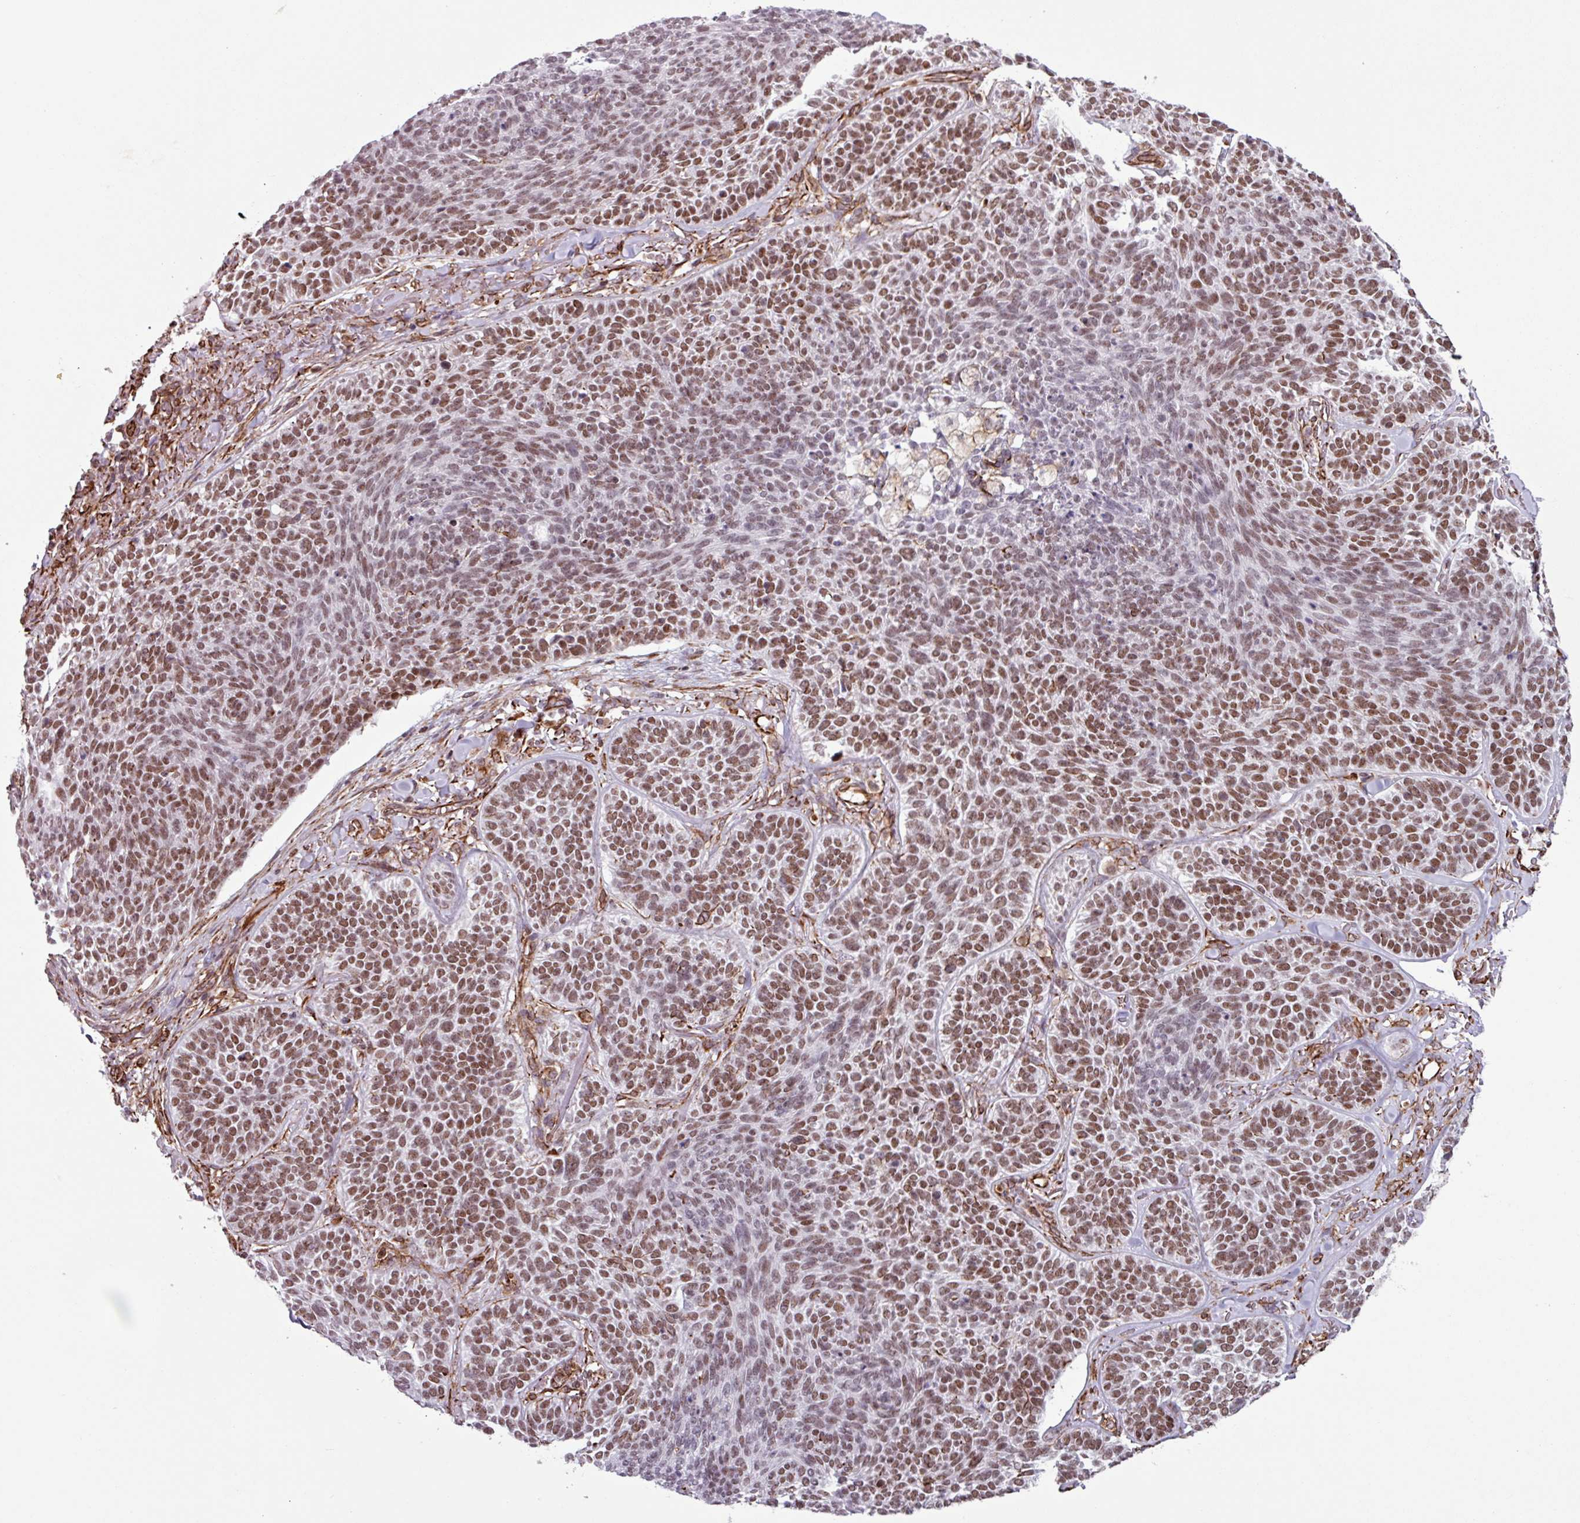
{"staining": {"intensity": "moderate", "quantity": ">75%", "location": "nuclear"}, "tissue": "skin cancer", "cell_type": "Tumor cells", "image_type": "cancer", "snomed": [{"axis": "morphology", "description": "Basal cell carcinoma"}, {"axis": "topography", "description": "Skin"}], "caption": "Protein analysis of skin basal cell carcinoma tissue reveals moderate nuclear expression in approximately >75% of tumor cells.", "gene": "CHD3", "patient": {"sex": "male", "age": 85}}